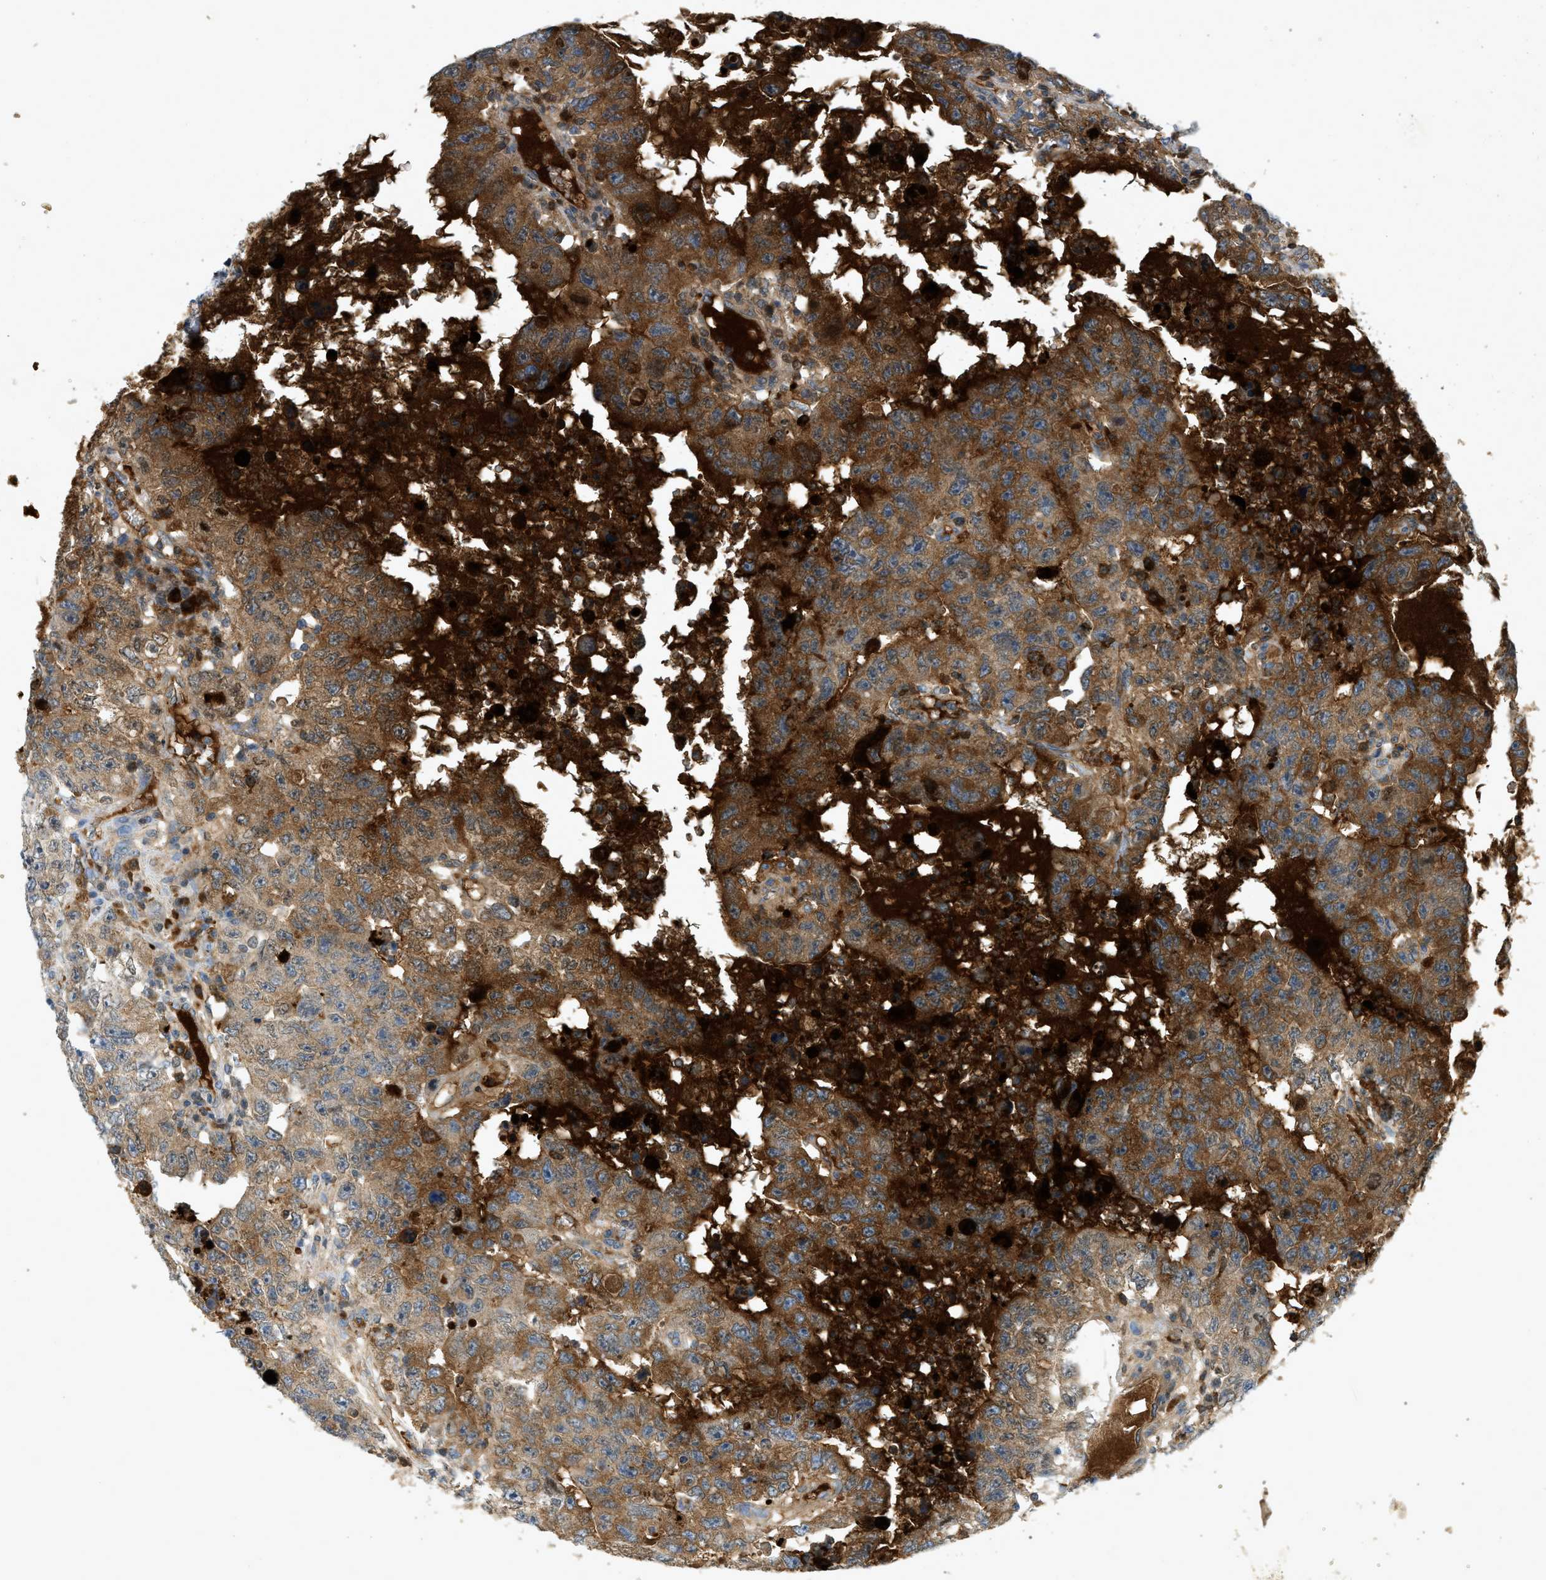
{"staining": {"intensity": "moderate", "quantity": ">75%", "location": "cytoplasmic/membranous"}, "tissue": "testis cancer", "cell_type": "Tumor cells", "image_type": "cancer", "snomed": [{"axis": "morphology", "description": "Carcinoma, Embryonal, NOS"}, {"axis": "topography", "description": "Testis"}], "caption": "A medium amount of moderate cytoplasmic/membranous staining is seen in approximately >75% of tumor cells in testis cancer (embryonal carcinoma) tissue. (DAB = brown stain, brightfield microscopy at high magnification).", "gene": "F2", "patient": {"sex": "male", "age": 26}}